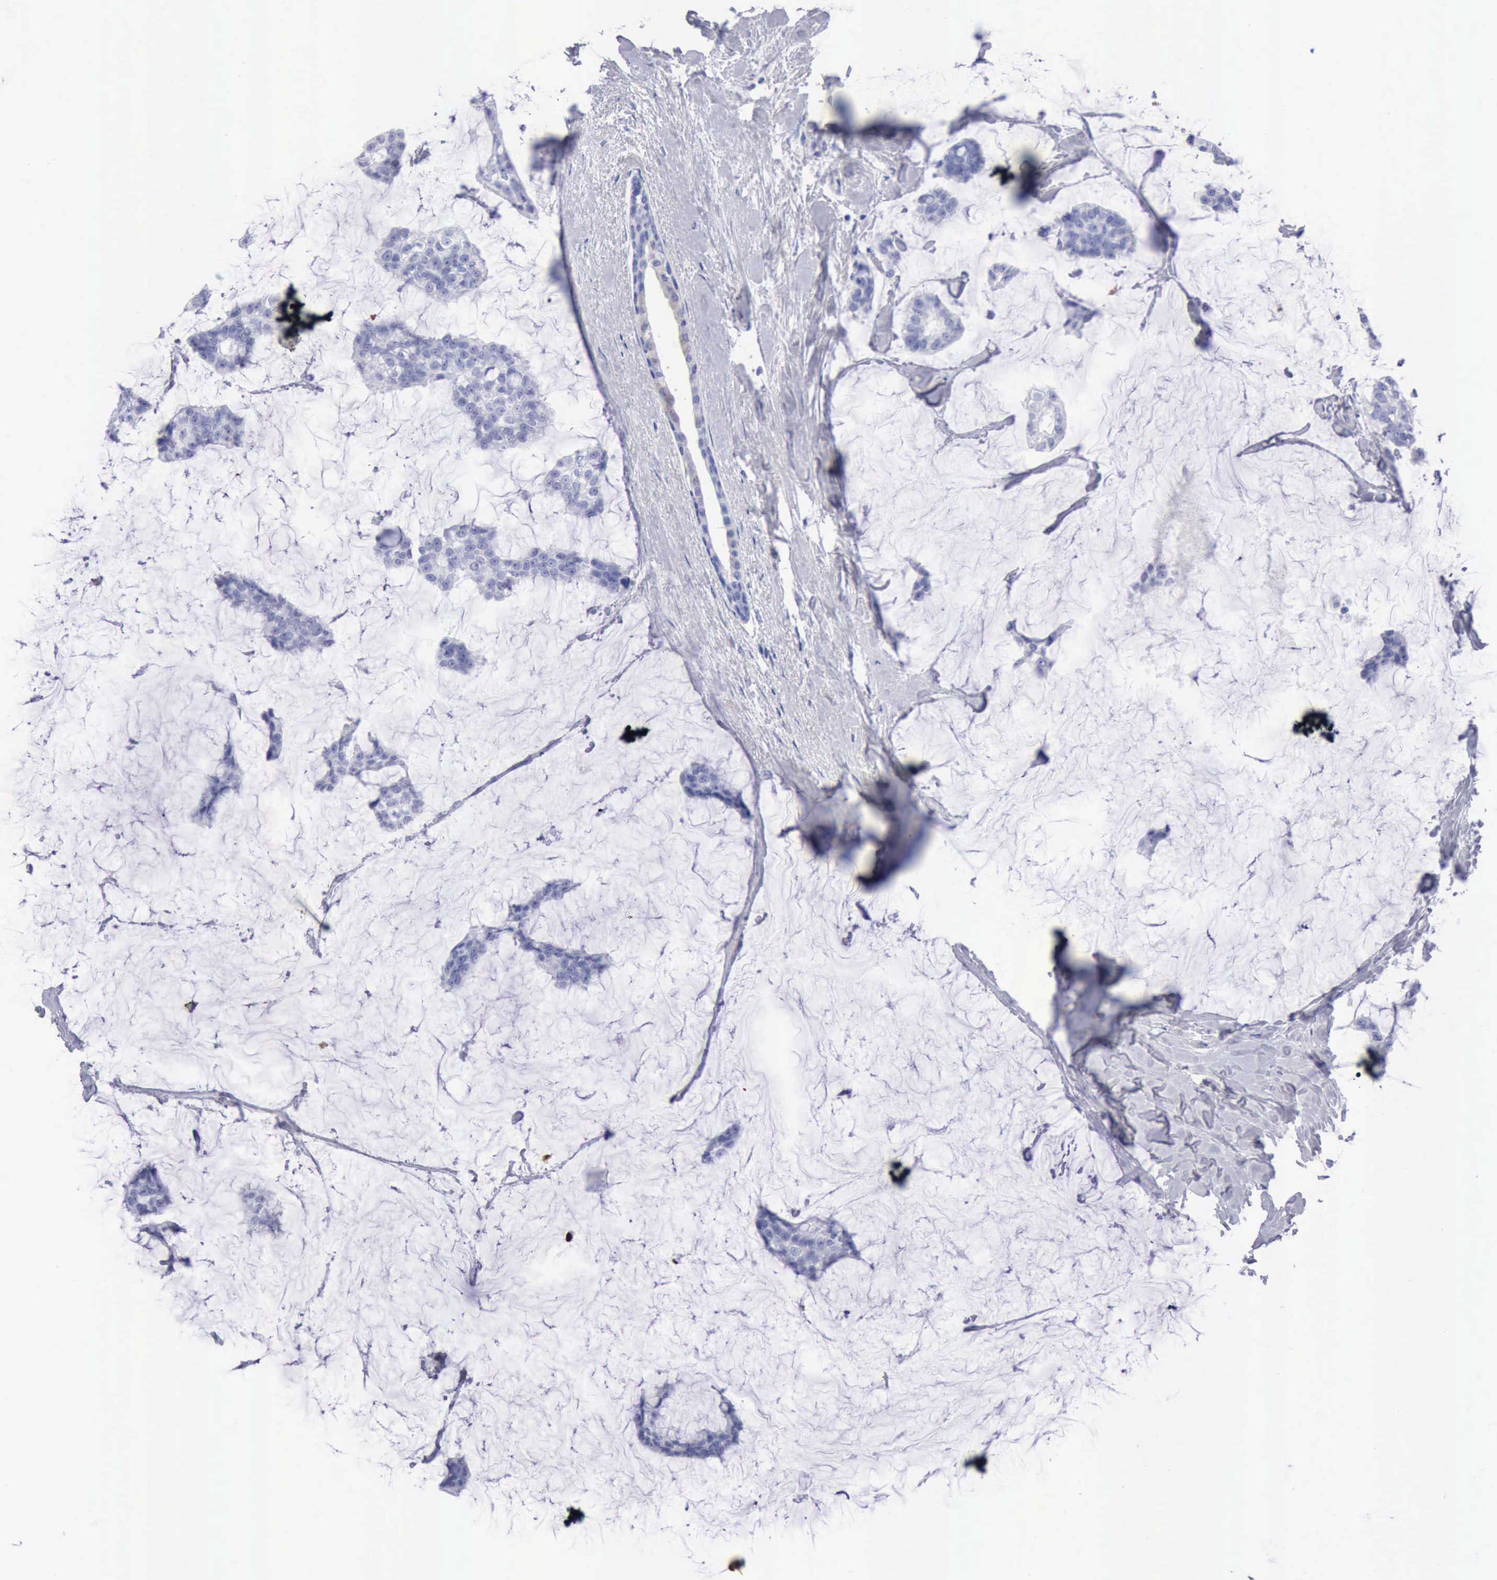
{"staining": {"intensity": "negative", "quantity": "none", "location": "none"}, "tissue": "breast cancer", "cell_type": "Tumor cells", "image_type": "cancer", "snomed": [{"axis": "morphology", "description": "Duct carcinoma"}, {"axis": "topography", "description": "Breast"}], "caption": "Micrograph shows no significant protein positivity in tumor cells of breast cancer.", "gene": "CYP19A1", "patient": {"sex": "female", "age": 93}}